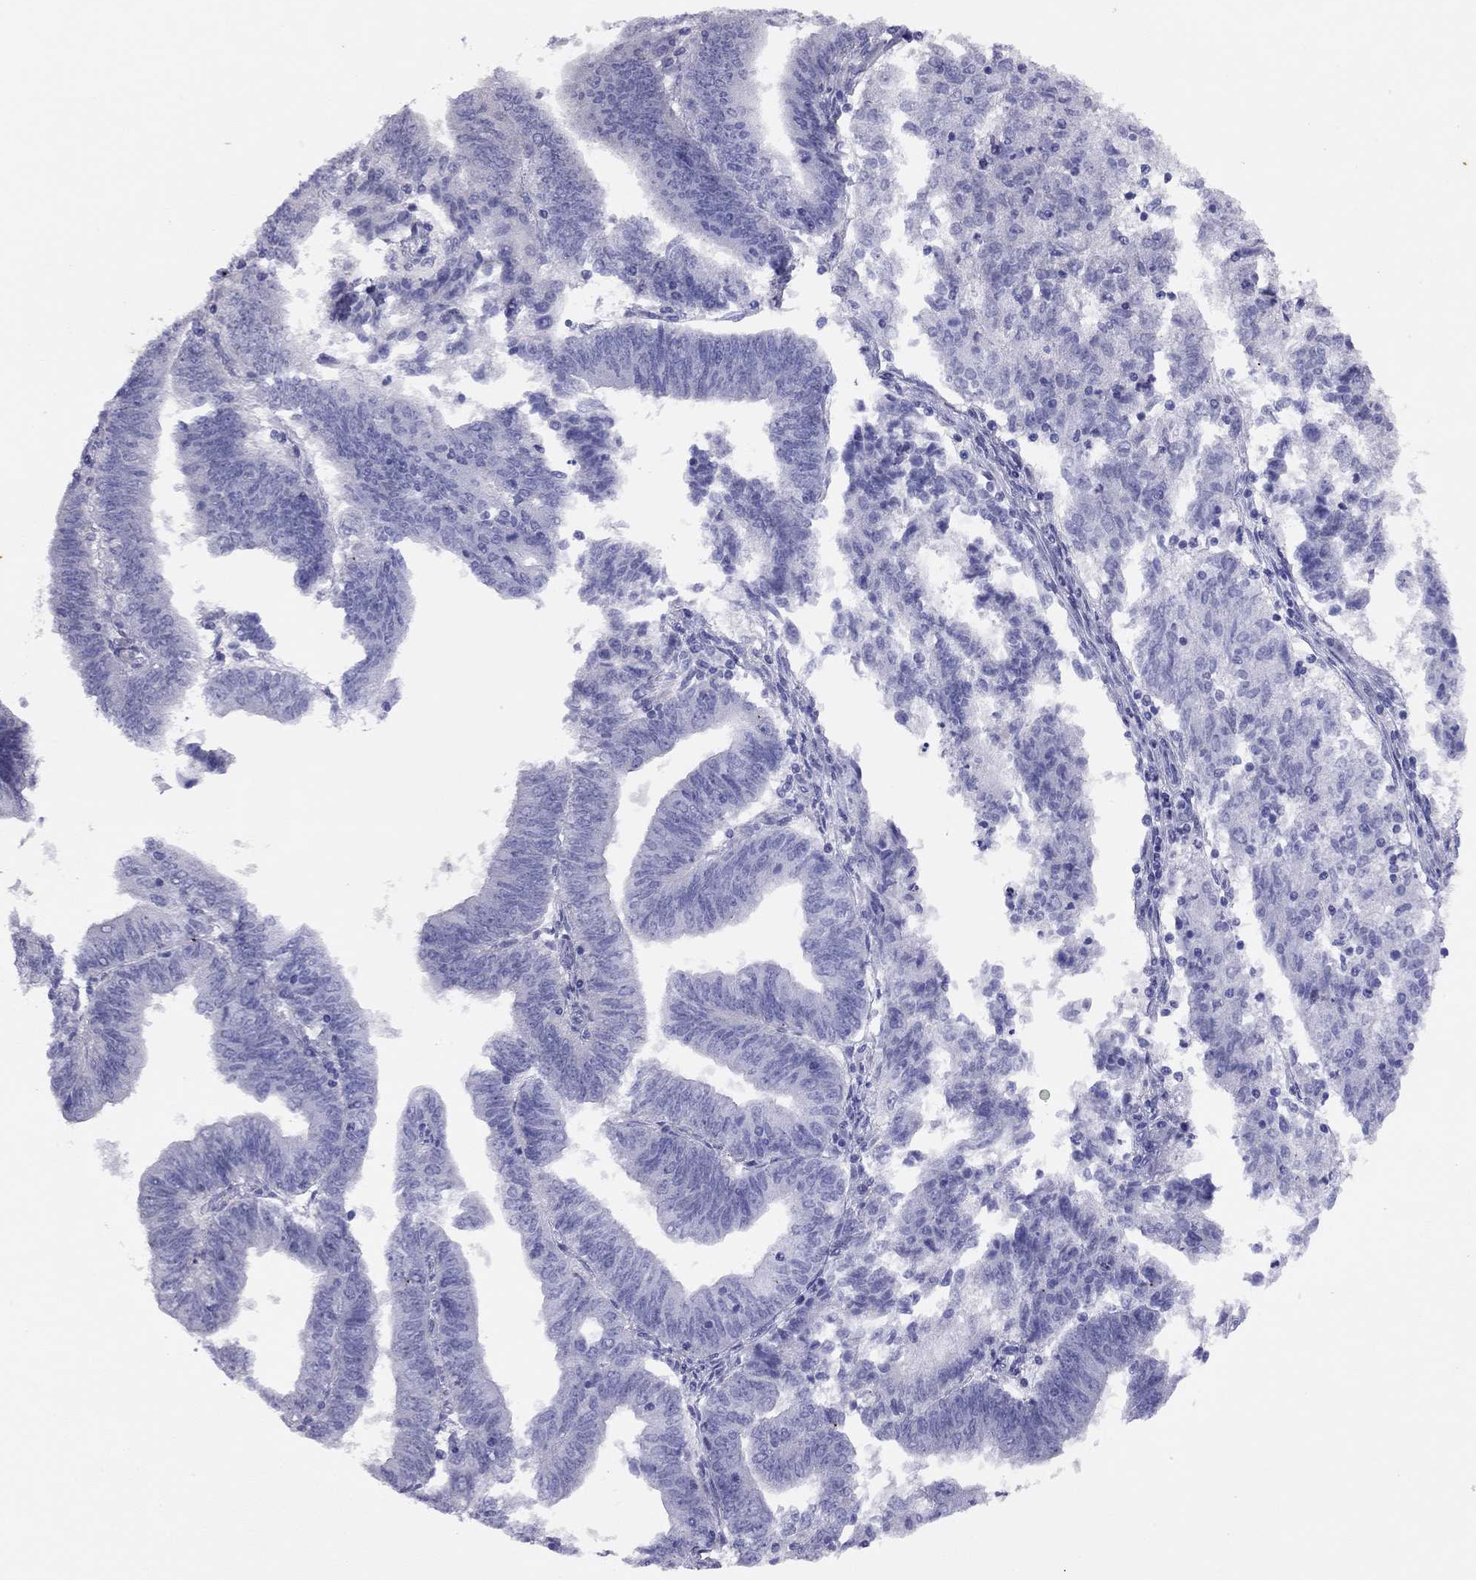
{"staining": {"intensity": "negative", "quantity": "none", "location": "none"}, "tissue": "endometrial cancer", "cell_type": "Tumor cells", "image_type": "cancer", "snomed": [{"axis": "morphology", "description": "Adenocarcinoma, NOS"}, {"axis": "topography", "description": "Endometrium"}], "caption": "Endometrial cancer stained for a protein using immunohistochemistry demonstrates no positivity tumor cells.", "gene": "LRIT2", "patient": {"sex": "female", "age": 82}}